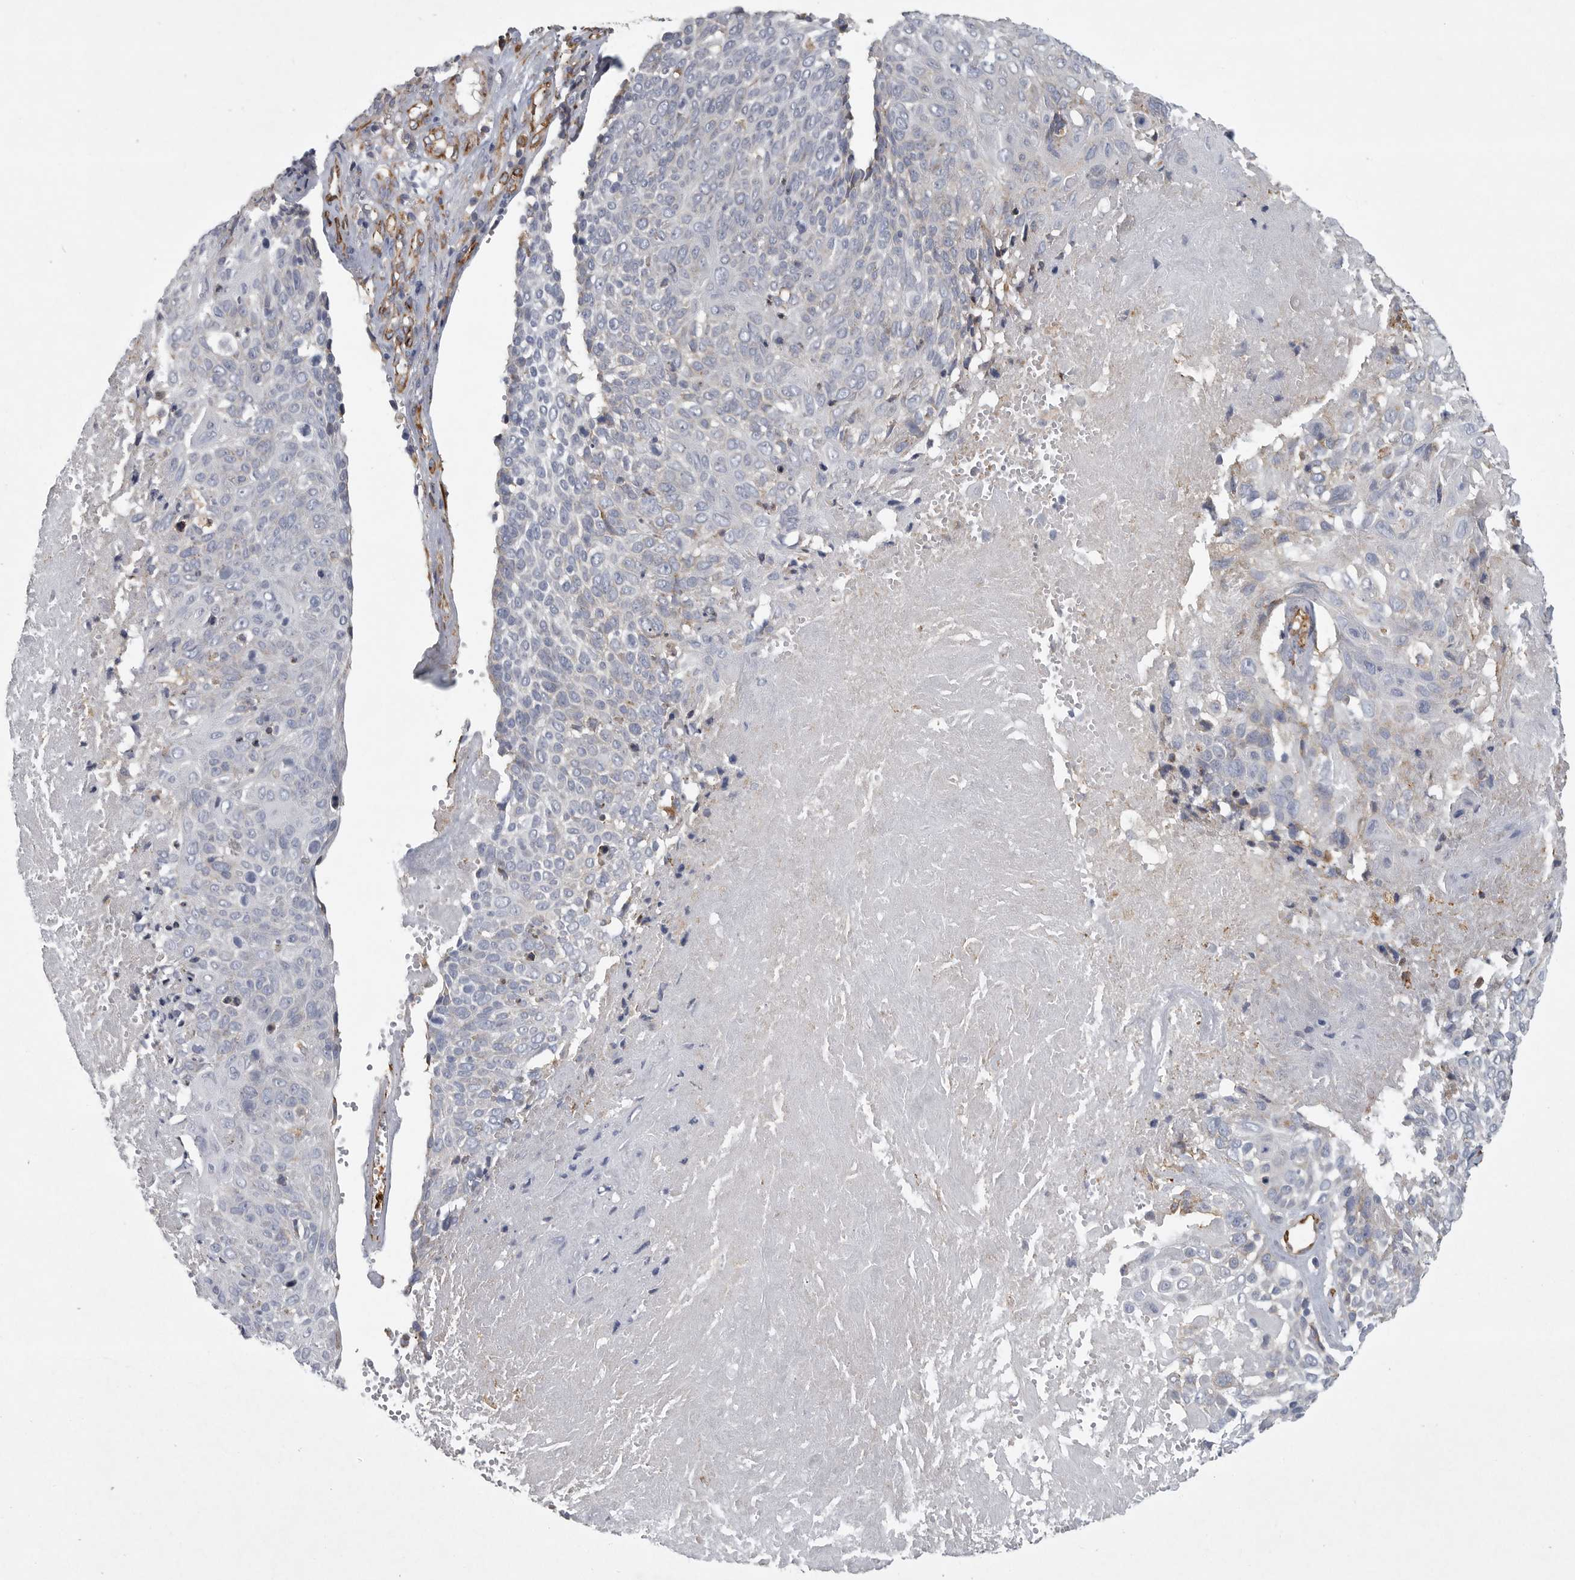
{"staining": {"intensity": "moderate", "quantity": "<25%", "location": "cytoplasmic/membranous"}, "tissue": "cervical cancer", "cell_type": "Tumor cells", "image_type": "cancer", "snomed": [{"axis": "morphology", "description": "Squamous cell carcinoma, NOS"}, {"axis": "topography", "description": "Cervix"}], "caption": "A high-resolution image shows immunohistochemistry staining of squamous cell carcinoma (cervical), which shows moderate cytoplasmic/membranous positivity in about <25% of tumor cells. The protein is shown in brown color, while the nuclei are stained blue.", "gene": "MINPP1", "patient": {"sex": "female", "age": 74}}